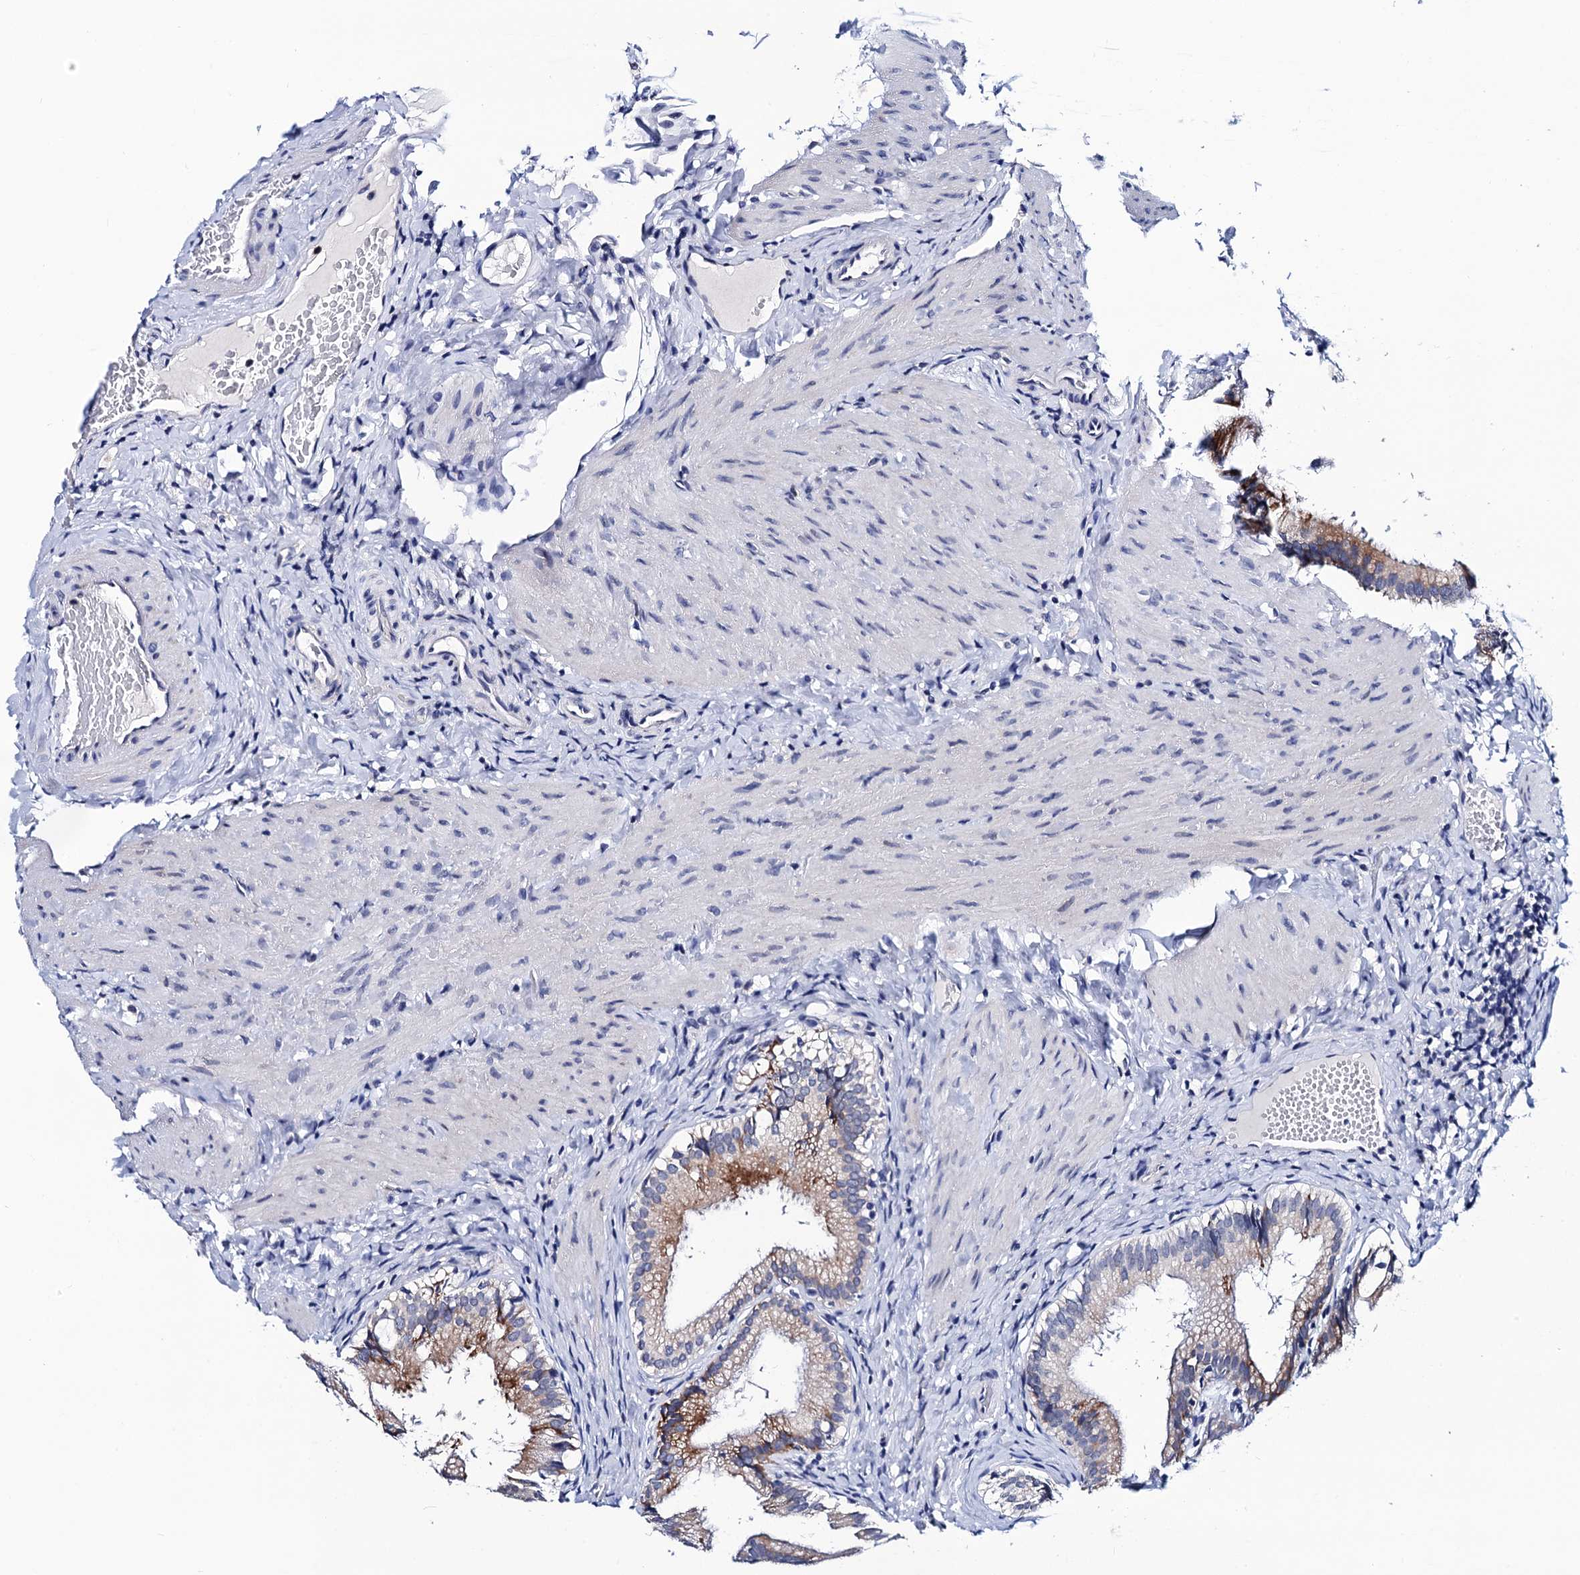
{"staining": {"intensity": "moderate", "quantity": "<25%", "location": "cytoplasmic/membranous"}, "tissue": "gallbladder", "cell_type": "Glandular cells", "image_type": "normal", "snomed": [{"axis": "morphology", "description": "Normal tissue, NOS"}, {"axis": "topography", "description": "Gallbladder"}], "caption": "An image showing moderate cytoplasmic/membranous staining in about <25% of glandular cells in normal gallbladder, as visualized by brown immunohistochemical staining.", "gene": "SLC7A10", "patient": {"sex": "female", "age": 30}}